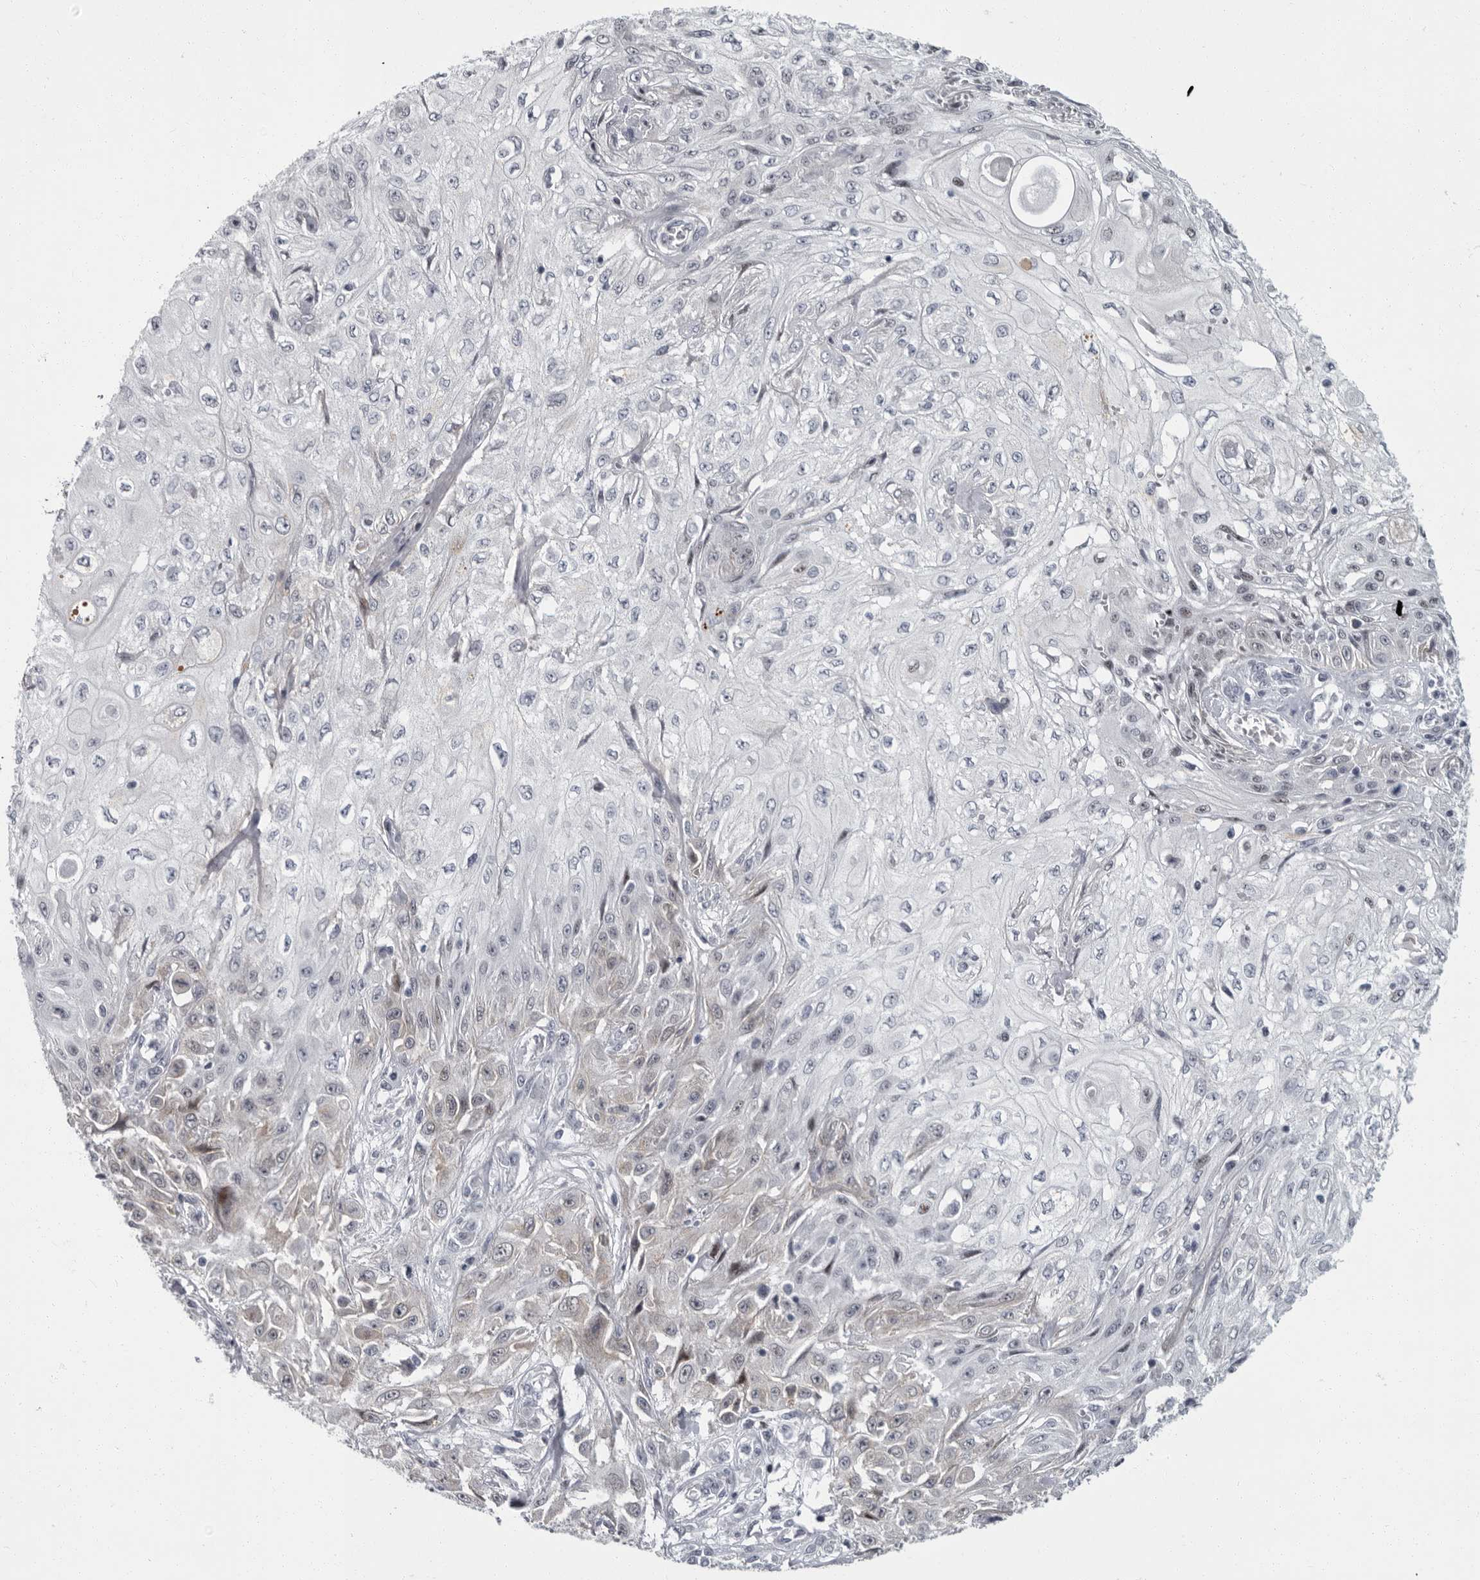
{"staining": {"intensity": "negative", "quantity": "none", "location": "none"}, "tissue": "skin cancer", "cell_type": "Tumor cells", "image_type": "cancer", "snomed": [{"axis": "morphology", "description": "Squamous cell carcinoma, NOS"}, {"axis": "morphology", "description": "Squamous cell carcinoma, metastatic, NOS"}, {"axis": "topography", "description": "Skin"}, {"axis": "topography", "description": "Lymph node"}], "caption": "An immunohistochemistry (IHC) photomicrograph of skin squamous cell carcinoma is shown. There is no staining in tumor cells of skin squamous cell carcinoma.", "gene": "SLC25A39", "patient": {"sex": "male", "age": 75}}